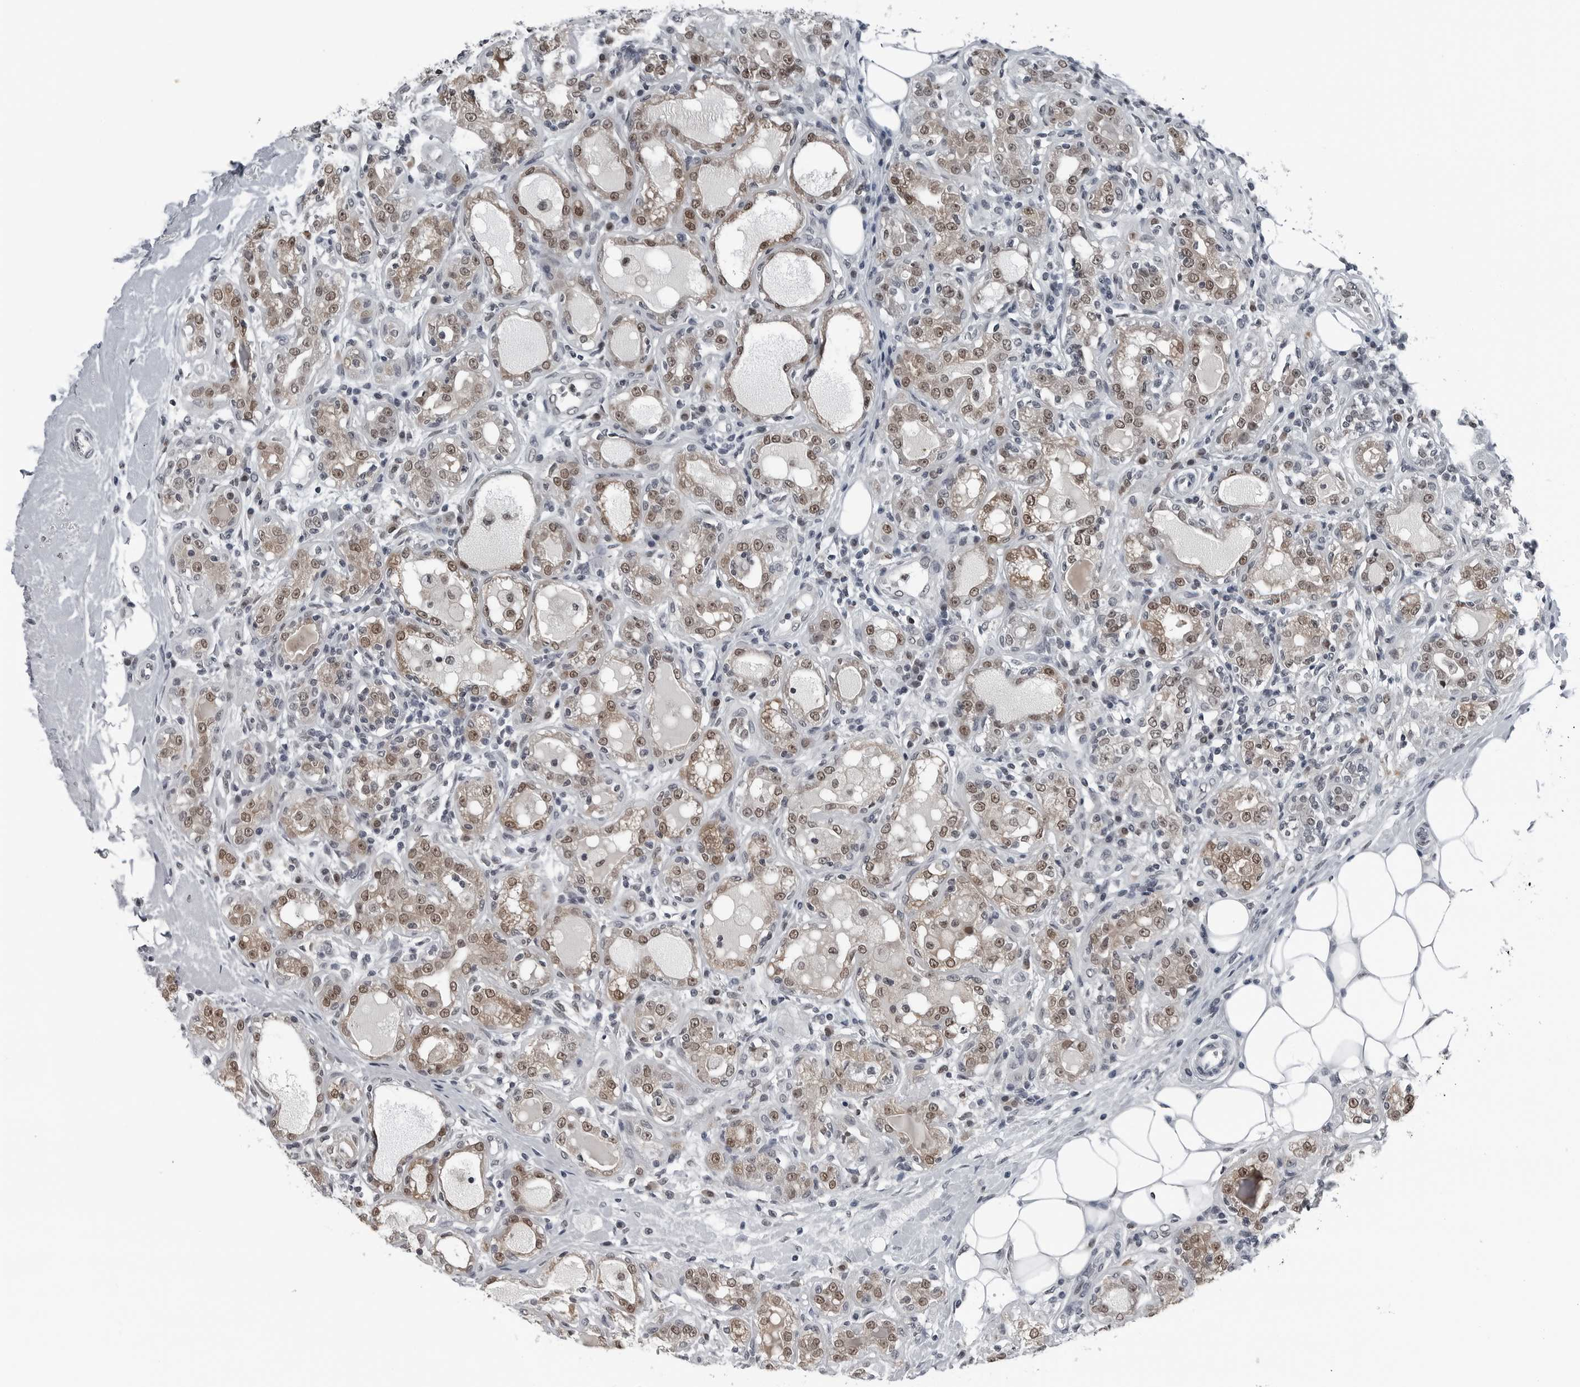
{"staining": {"intensity": "moderate", "quantity": ">75%", "location": "nuclear"}, "tissue": "breast cancer", "cell_type": "Tumor cells", "image_type": "cancer", "snomed": [{"axis": "morphology", "description": "Duct carcinoma"}, {"axis": "topography", "description": "Breast"}], "caption": "IHC of human breast cancer demonstrates medium levels of moderate nuclear positivity in approximately >75% of tumor cells.", "gene": "AKR1A1", "patient": {"sex": "female", "age": 27}}